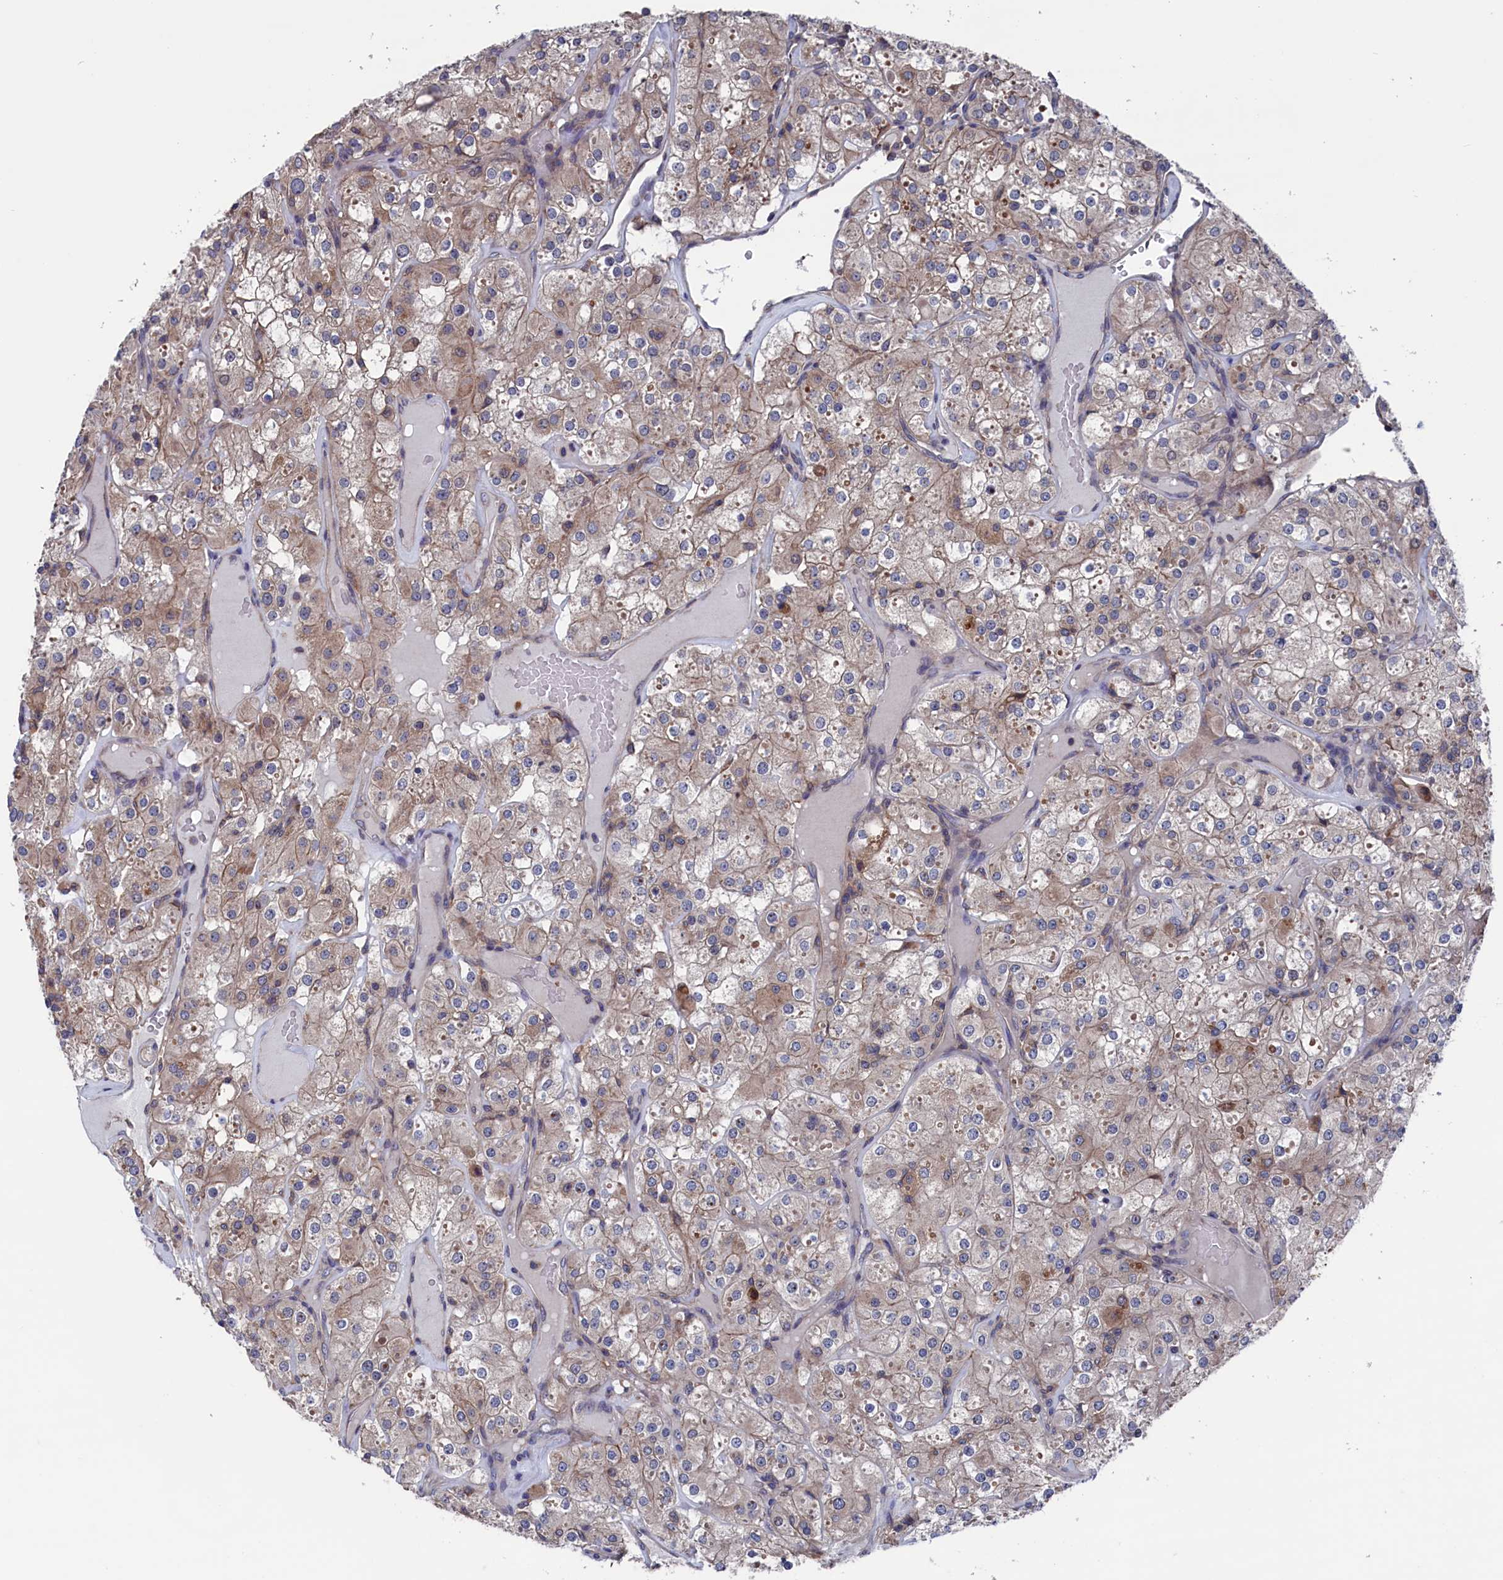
{"staining": {"intensity": "weak", "quantity": "25%-75%", "location": "cytoplasmic/membranous"}, "tissue": "renal cancer", "cell_type": "Tumor cells", "image_type": "cancer", "snomed": [{"axis": "morphology", "description": "Adenocarcinoma, NOS"}, {"axis": "topography", "description": "Kidney"}], "caption": "Weak cytoplasmic/membranous protein positivity is present in about 25%-75% of tumor cells in renal adenocarcinoma.", "gene": "SPATA13", "patient": {"sex": "male", "age": 77}}